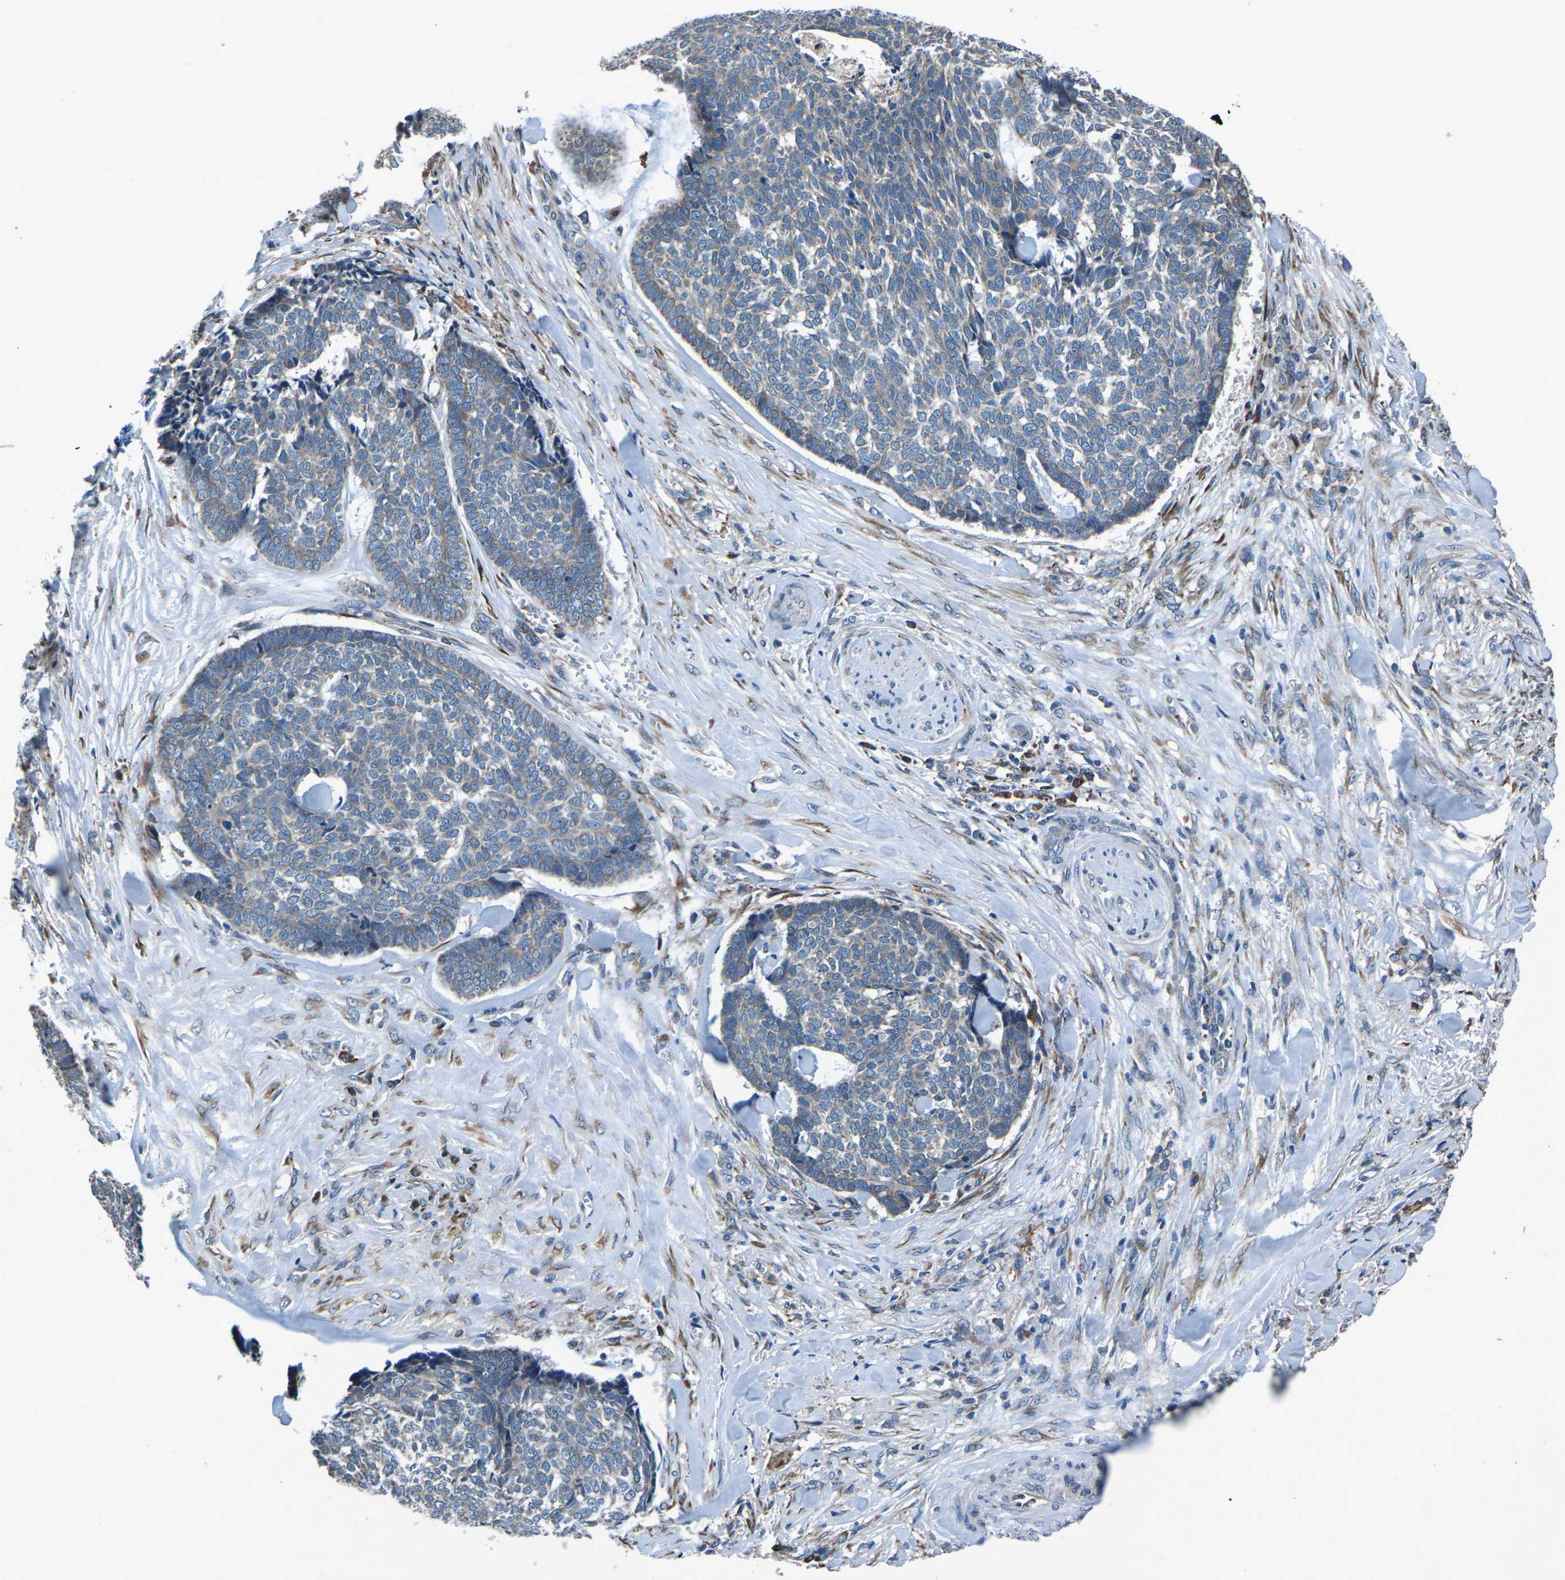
{"staining": {"intensity": "moderate", "quantity": "25%-75%", "location": "cytoplasmic/membranous"}, "tissue": "skin cancer", "cell_type": "Tumor cells", "image_type": "cancer", "snomed": [{"axis": "morphology", "description": "Basal cell carcinoma"}, {"axis": "topography", "description": "Skin"}], "caption": "Brown immunohistochemical staining in human skin cancer (basal cell carcinoma) reveals moderate cytoplasmic/membranous positivity in about 25%-75% of tumor cells. (Stains: DAB (3,3'-diaminobenzidine) in brown, nuclei in blue, Microscopy: brightfield microscopy at high magnification).", "gene": "GABRP", "patient": {"sex": "male", "age": 84}}